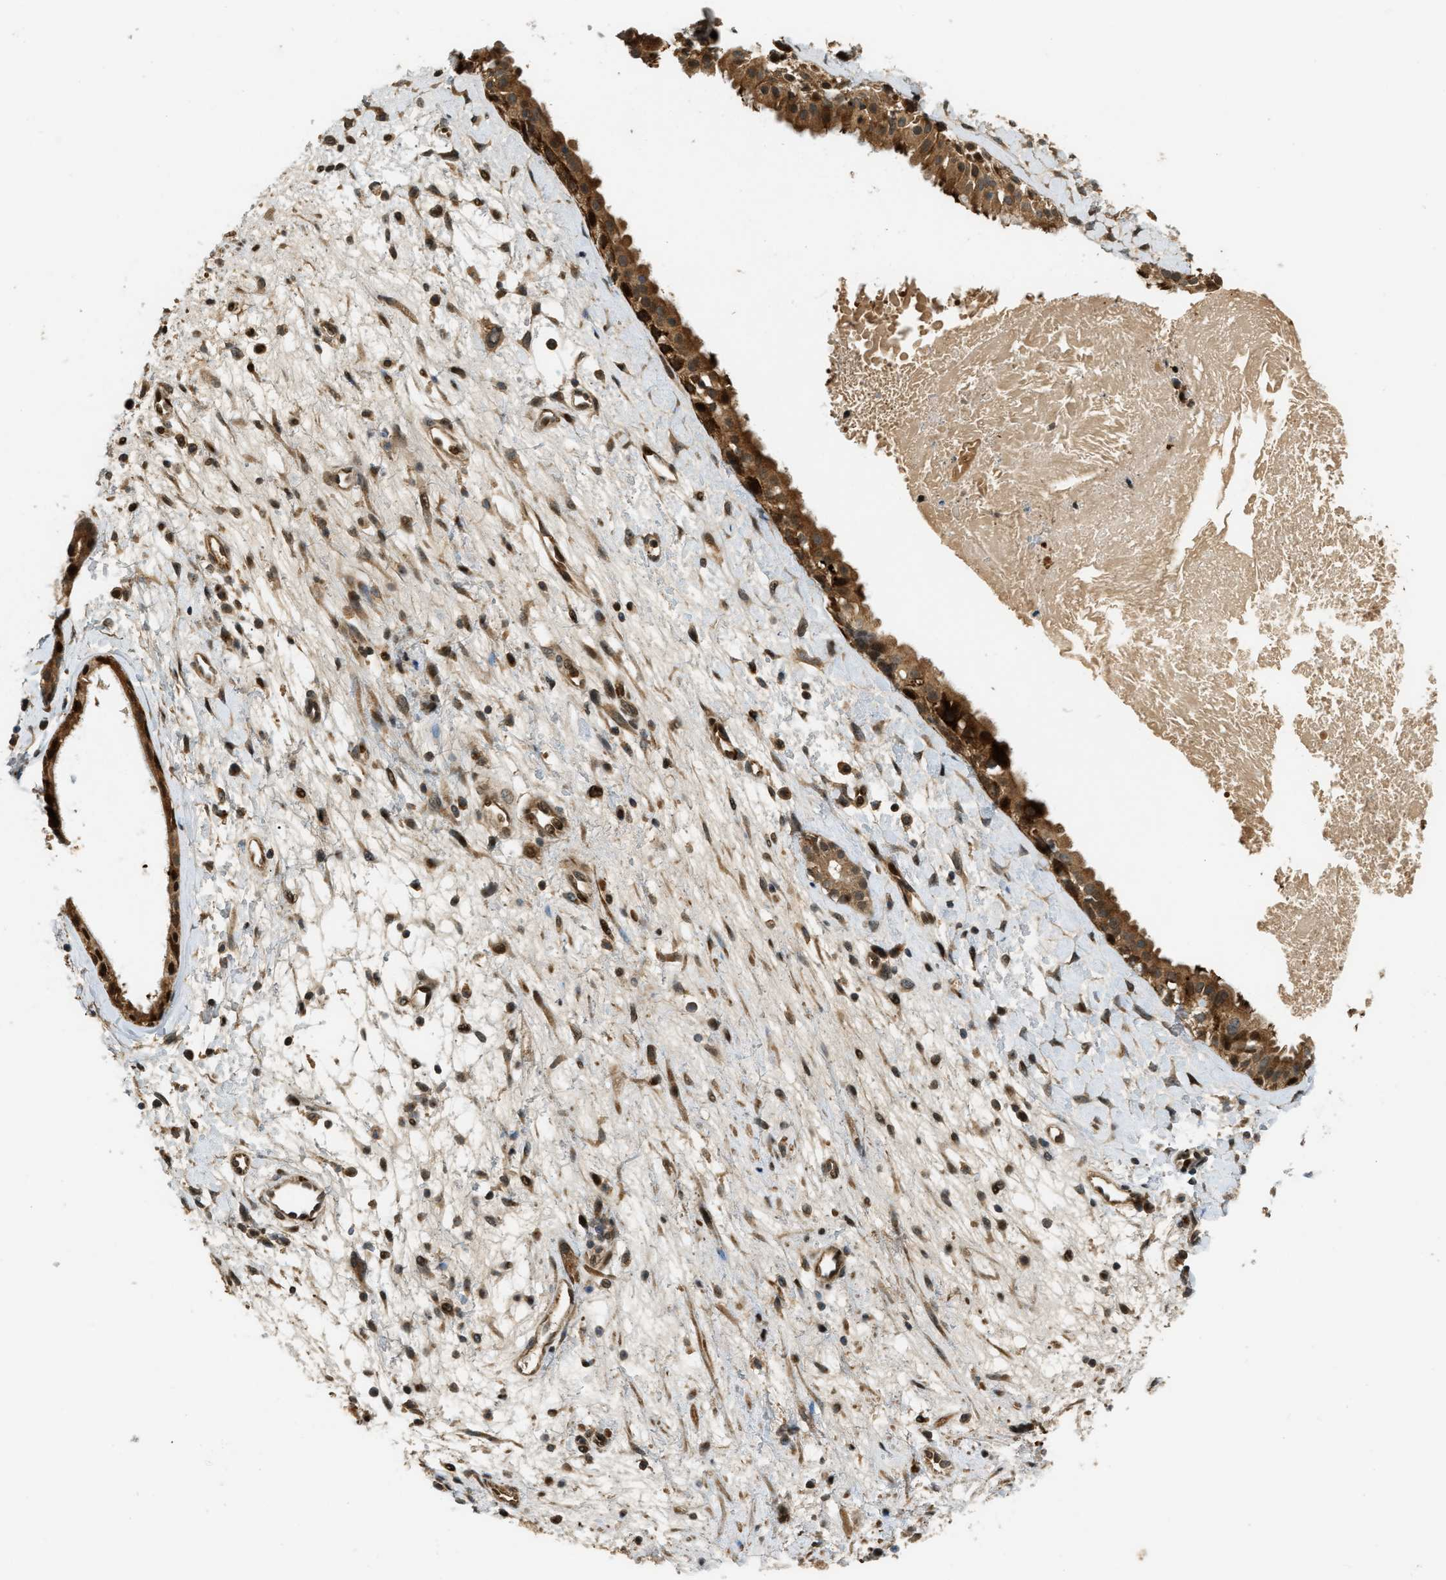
{"staining": {"intensity": "strong", "quantity": ">75%", "location": "cytoplasmic/membranous,nuclear"}, "tissue": "nasopharynx", "cell_type": "Respiratory epithelial cells", "image_type": "normal", "snomed": [{"axis": "morphology", "description": "Normal tissue, NOS"}, {"axis": "topography", "description": "Nasopharynx"}], "caption": "DAB immunohistochemical staining of normal human nasopharynx exhibits strong cytoplasmic/membranous,nuclear protein expression in approximately >75% of respiratory epithelial cells.", "gene": "TRAPPC14", "patient": {"sex": "male", "age": 22}}